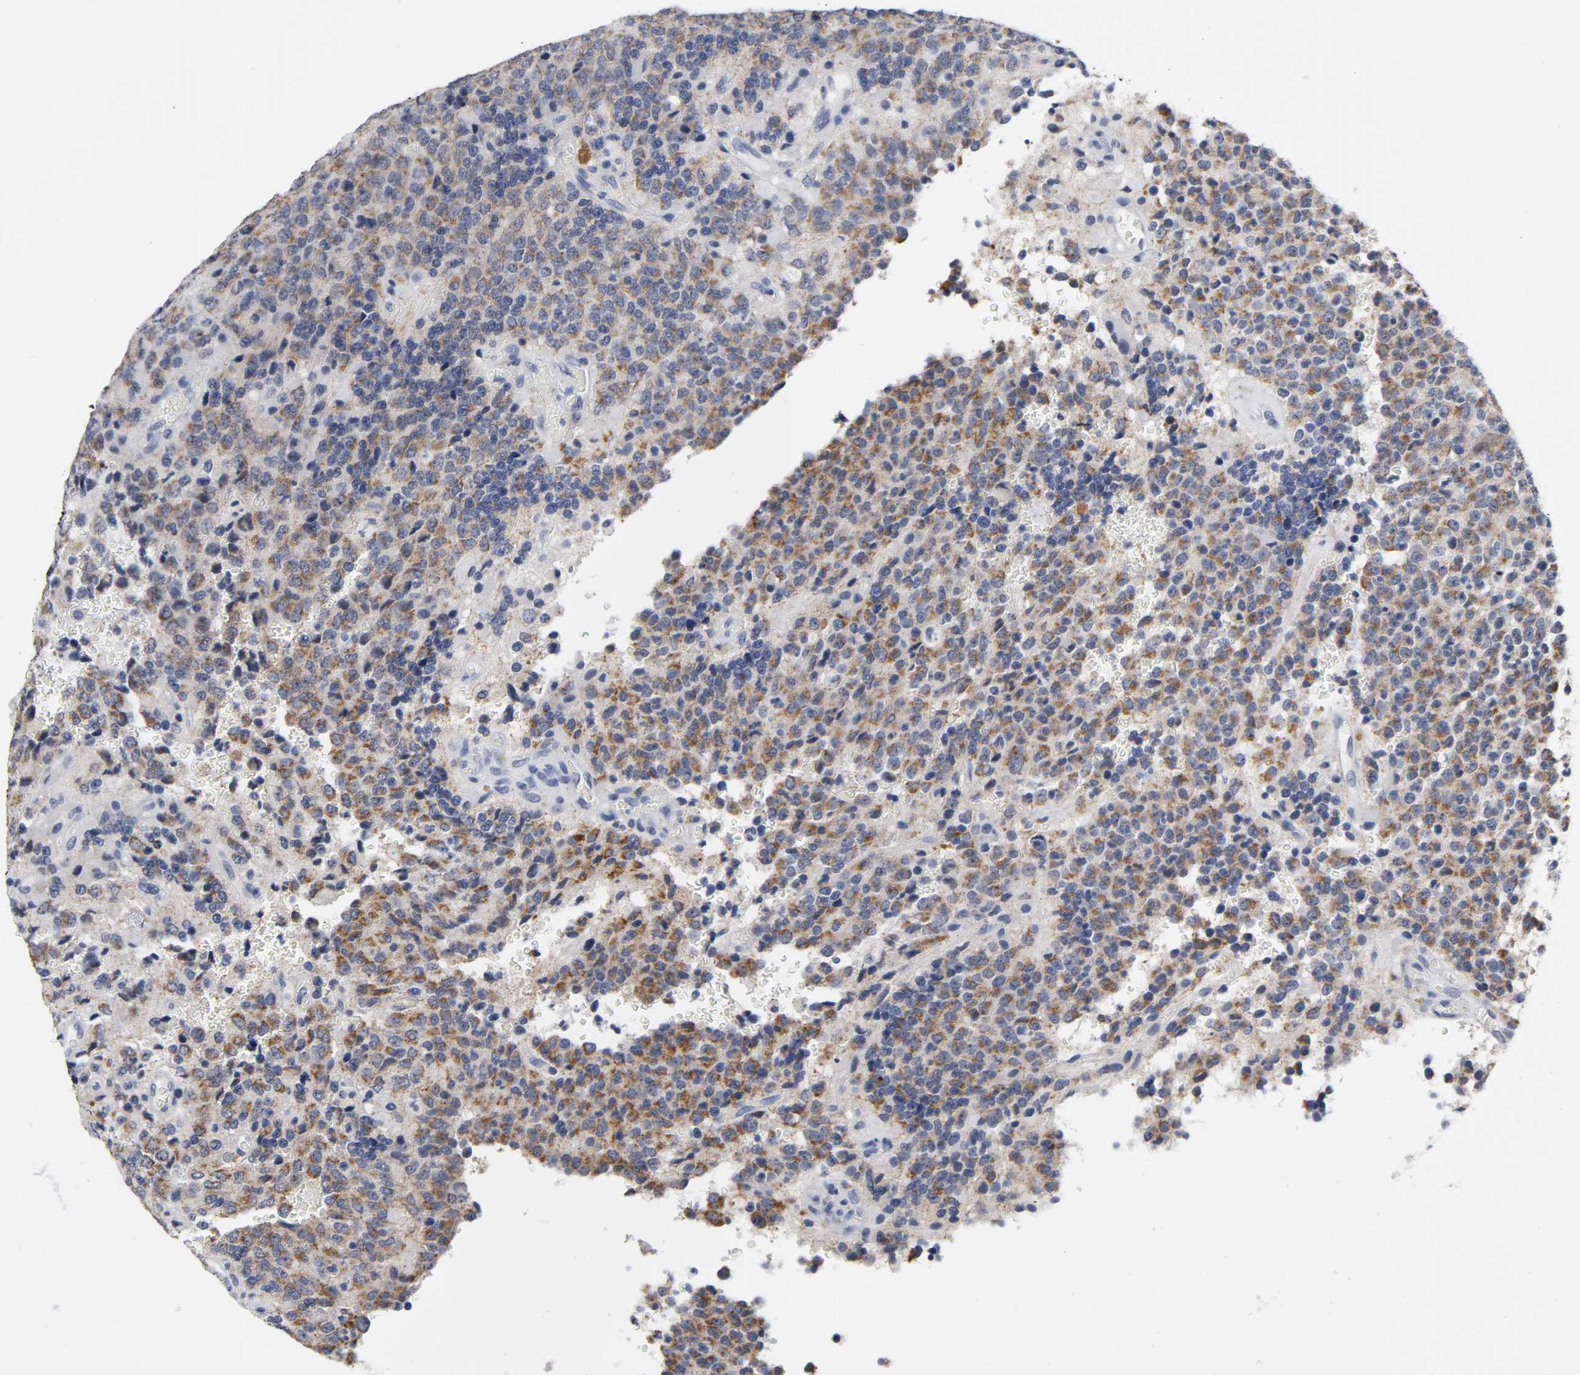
{"staining": {"intensity": "moderate", "quantity": ">75%", "location": "cytoplasmic/membranous"}, "tissue": "glioma", "cell_type": "Tumor cells", "image_type": "cancer", "snomed": [{"axis": "morphology", "description": "Glioma, malignant, High grade"}, {"axis": "topography", "description": "pancreas cauda"}], "caption": "A brown stain highlights moderate cytoplasmic/membranous expression of a protein in malignant glioma (high-grade) tumor cells. (IHC, brightfield microscopy, high magnification).", "gene": "GRHL2", "patient": {"sex": "male", "age": 60}}